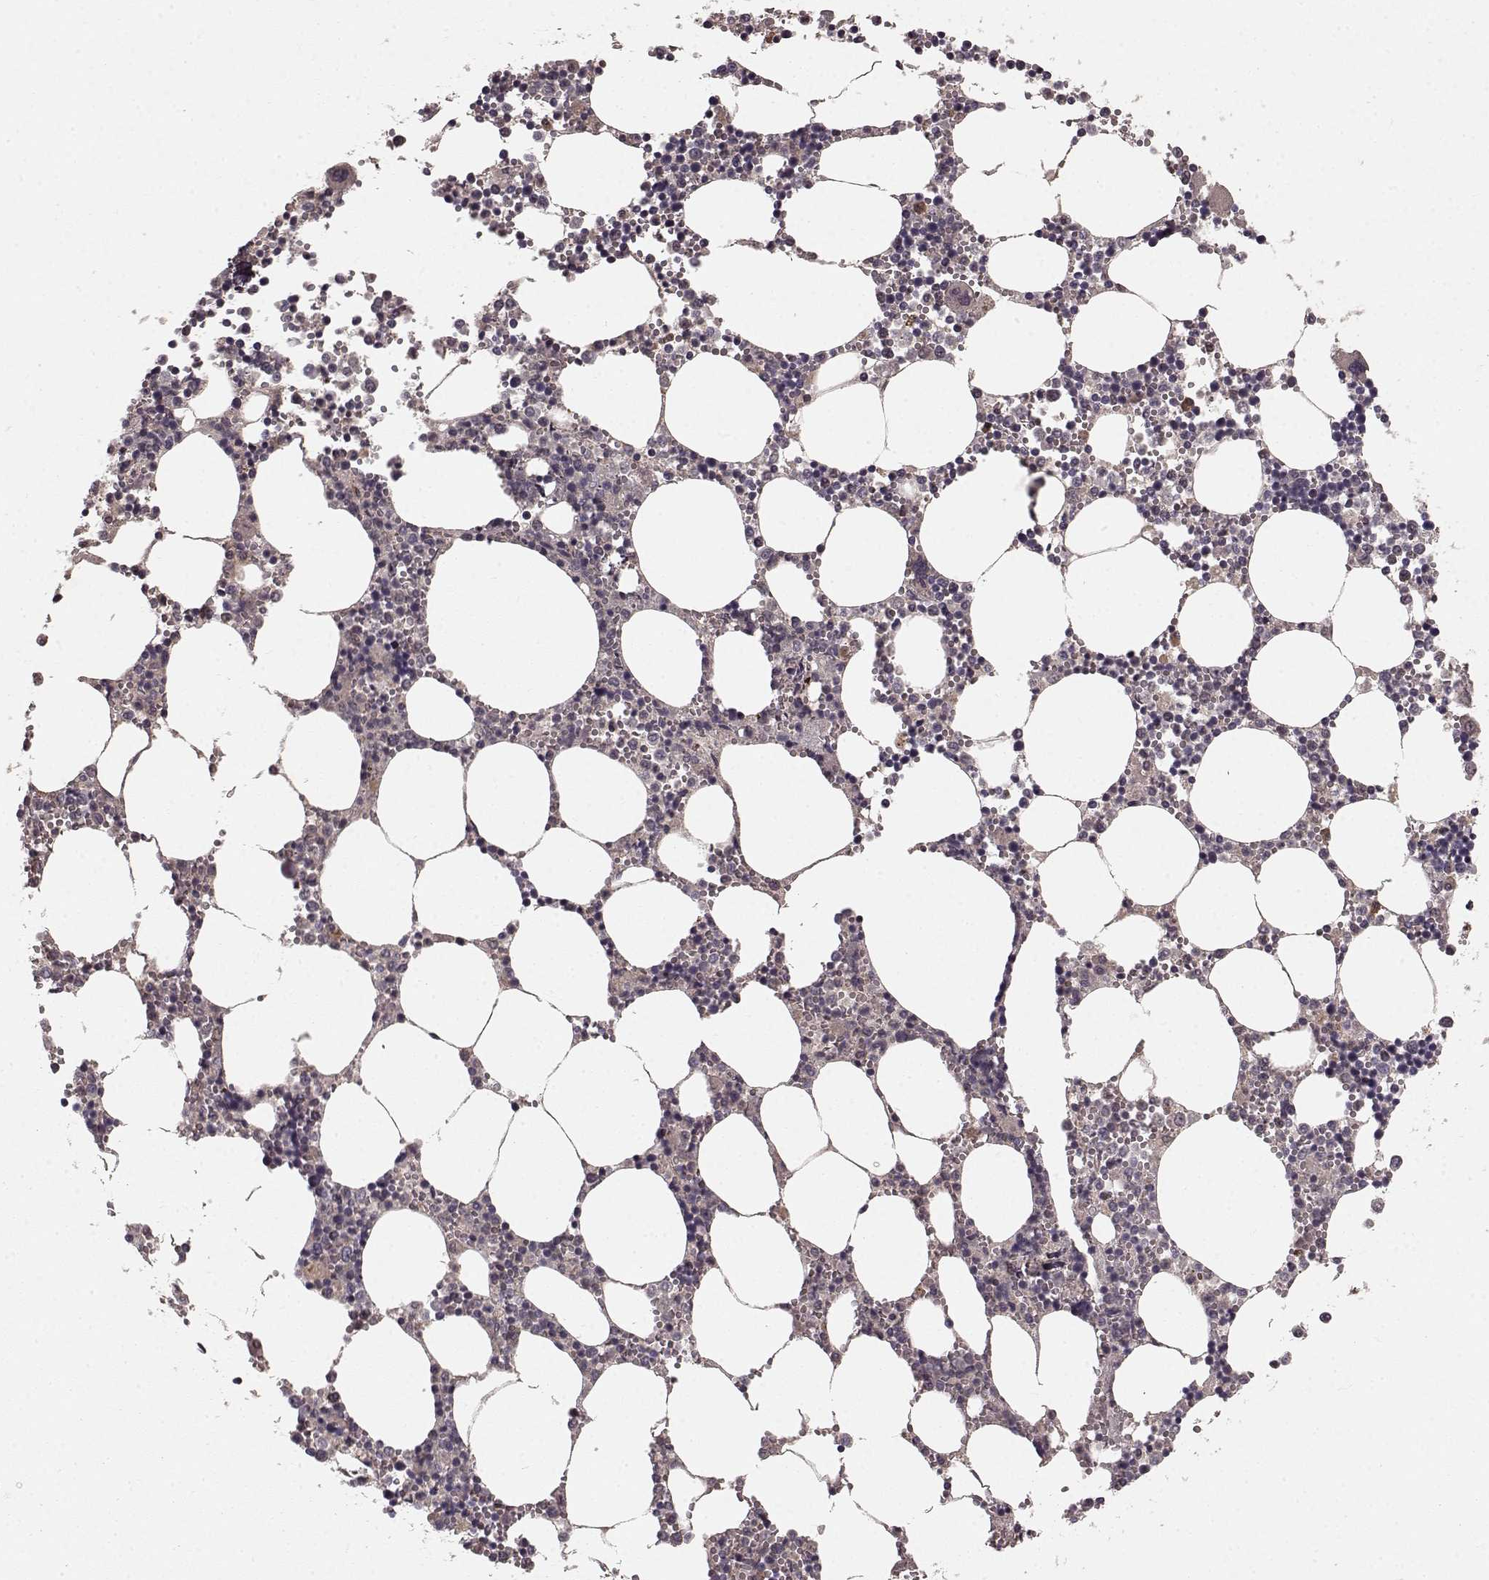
{"staining": {"intensity": "negative", "quantity": "none", "location": "none"}, "tissue": "bone marrow", "cell_type": "Hematopoietic cells", "image_type": "normal", "snomed": [{"axis": "morphology", "description": "Normal tissue, NOS"}, {"axis": "topography", "description": "Bone marrow"}], "caption": "High magnification brightfield microscopy of normal bone marrow stained with DAB (brown) and counterstained with hematoxylin (blue): hematopoietic cells show no significant expression.", "gene": "SLC22A18", "patient": {"sex": "male", "age": 54}}